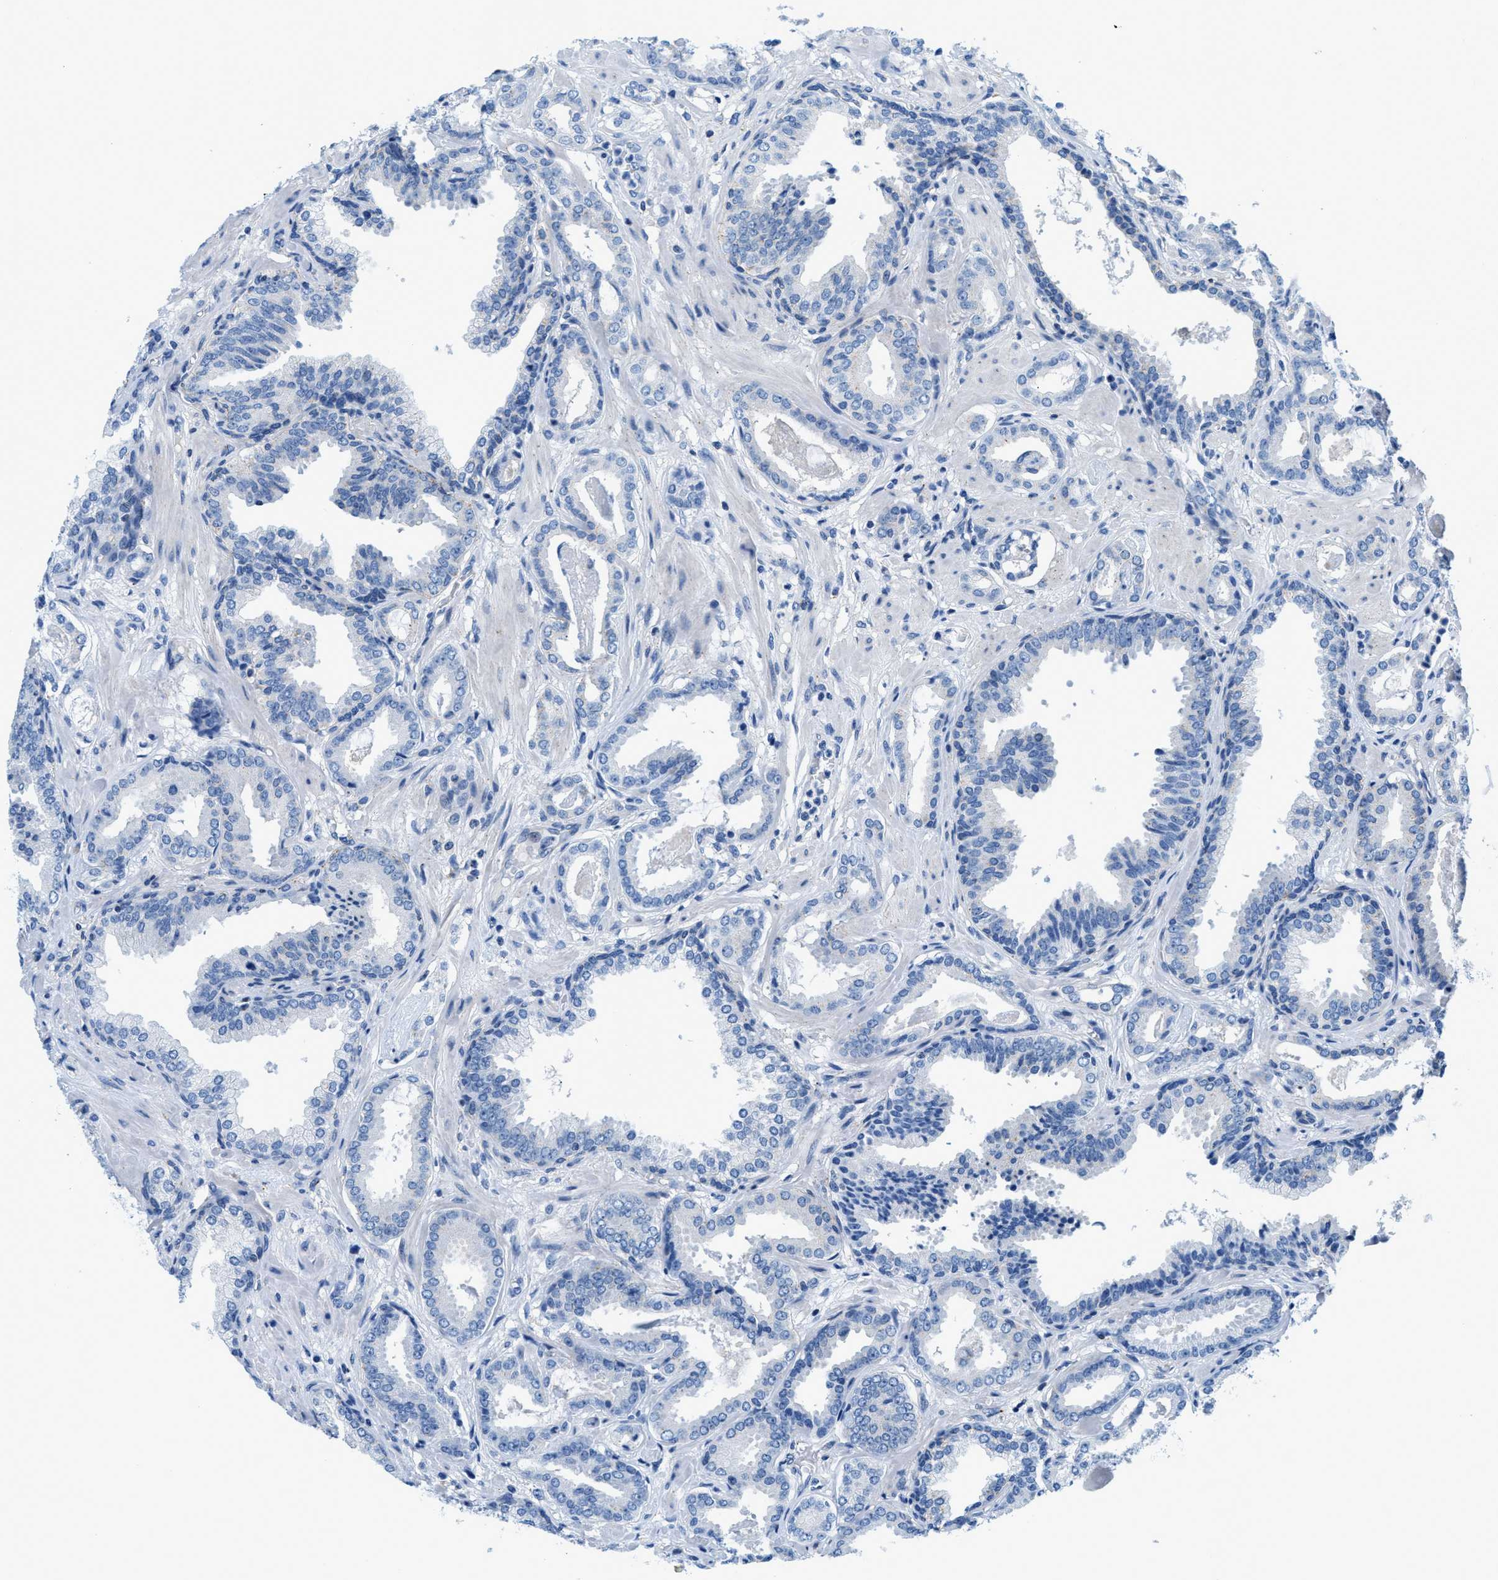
{"staining": {"intensity": "negative", "quantity": "none", "location": "none"}, "tissue": "prostate cancer", "cell_type": "Tumor cells", "image_type": "cancer", "snomed": [{"axis": "morphology", "description": "Adenocarcinoma, Low grade"}, {"axis": "topography", "description": "Prostate"}], "caption": "Immunohistochemistry (IHC) photomicrograph of human prostate cancer stained for a protein (brown), which shows no staining in tumor cells.", "gene": "FDCSP", "patient": {"sex": "male", "age": 53}}